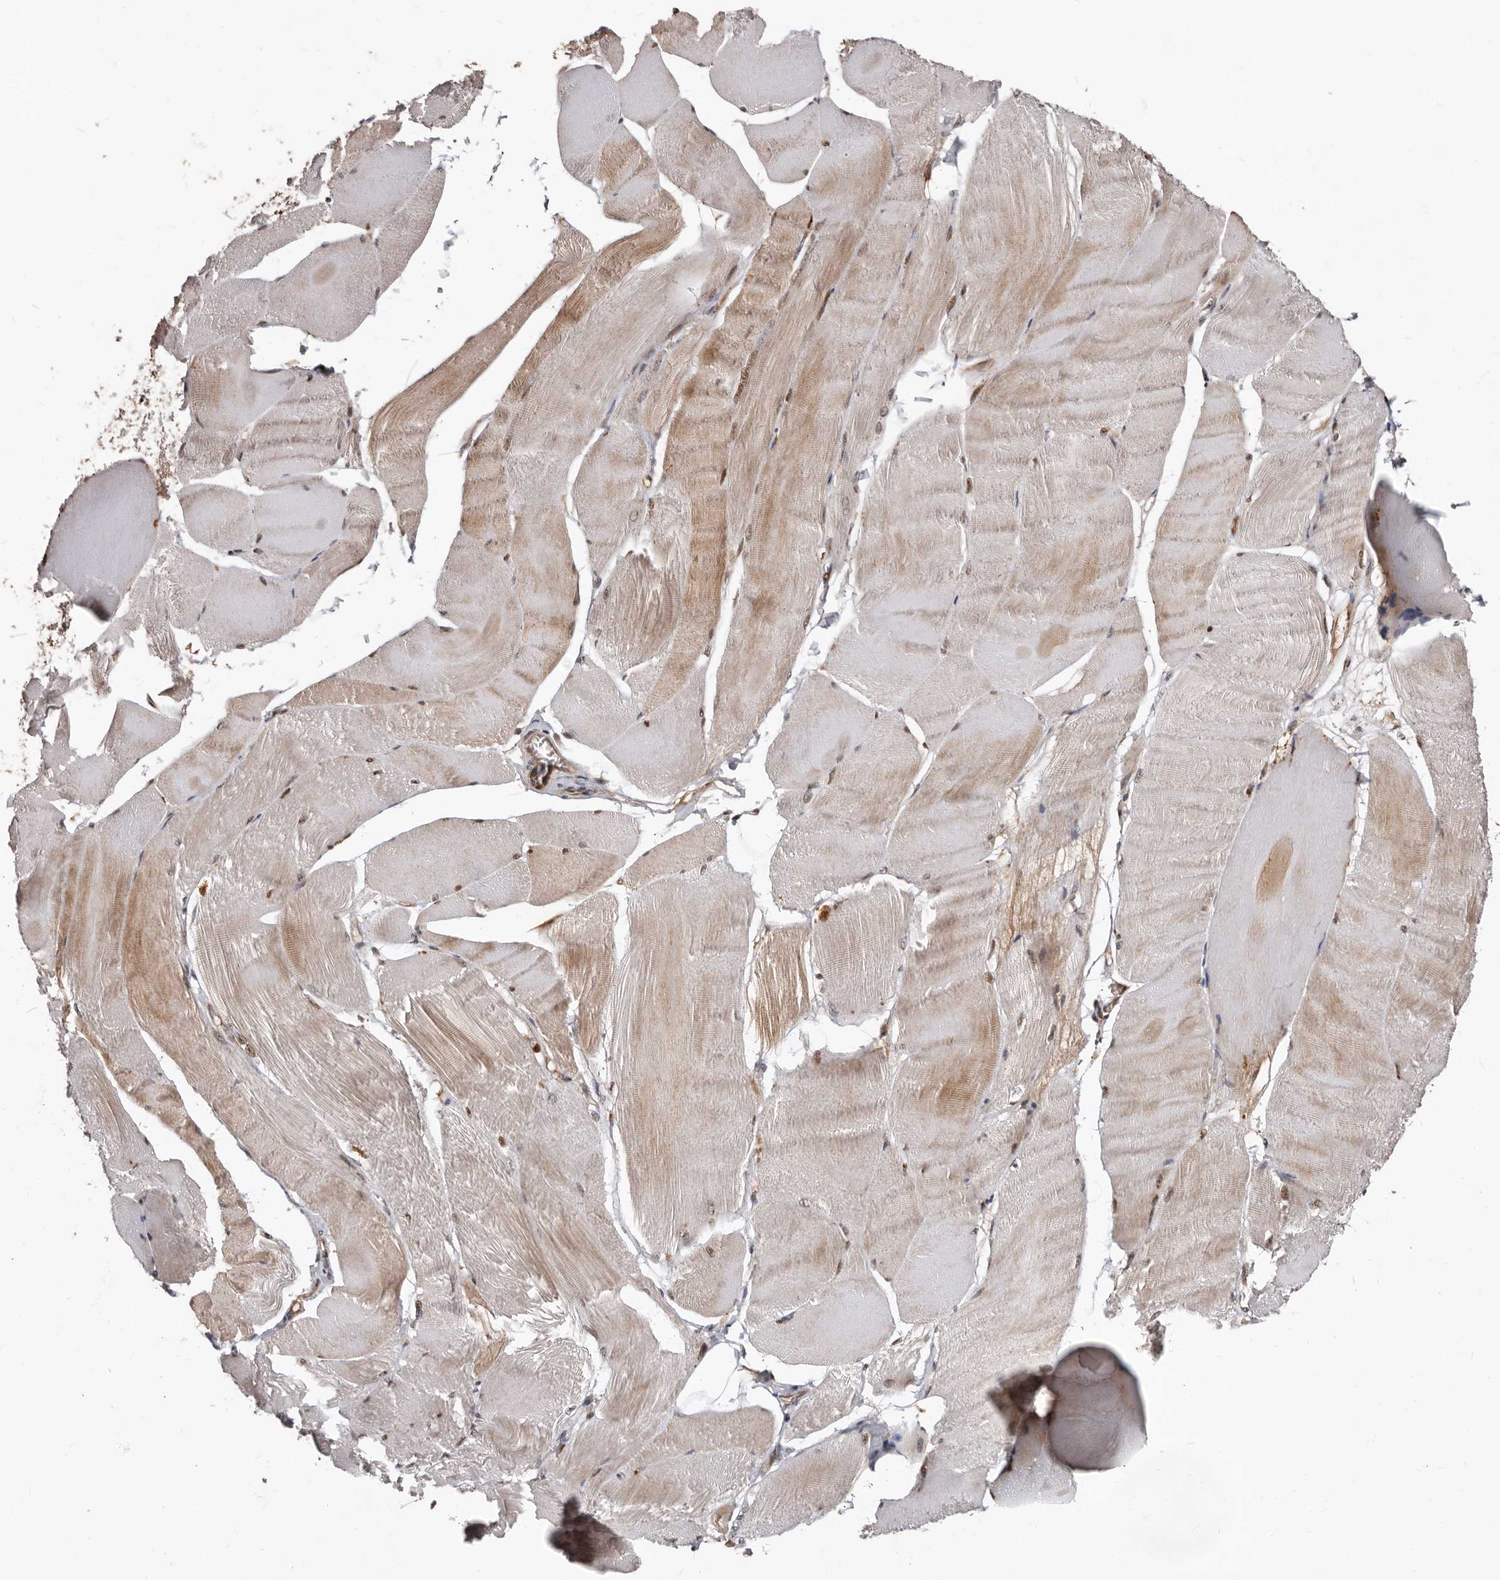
{"staining": {"intensity": "moderate", "quantity": "<25%", "location": "cytoplasmic/membranous,nuclear"}, "tissue": "skeletal muscle", "cell_type": "Myocytes", "image_type": "normal", "snomed": [{"axis": "morphology", "description": "Normal tissue, NOS"}, {"axis": "morphology", "description": "Basal cell carcinoma"}, {"axis": "topography", "description": "Skeletal muscle"}], "caption": "Human skeletal muscle stained with a brown dye exhibits moderate cytoplasmic/membranous,nuclear positive positivity in about <25% of myocytes.", "gene": "WEE2", "patient": {"sex": "female", "age": 64}}